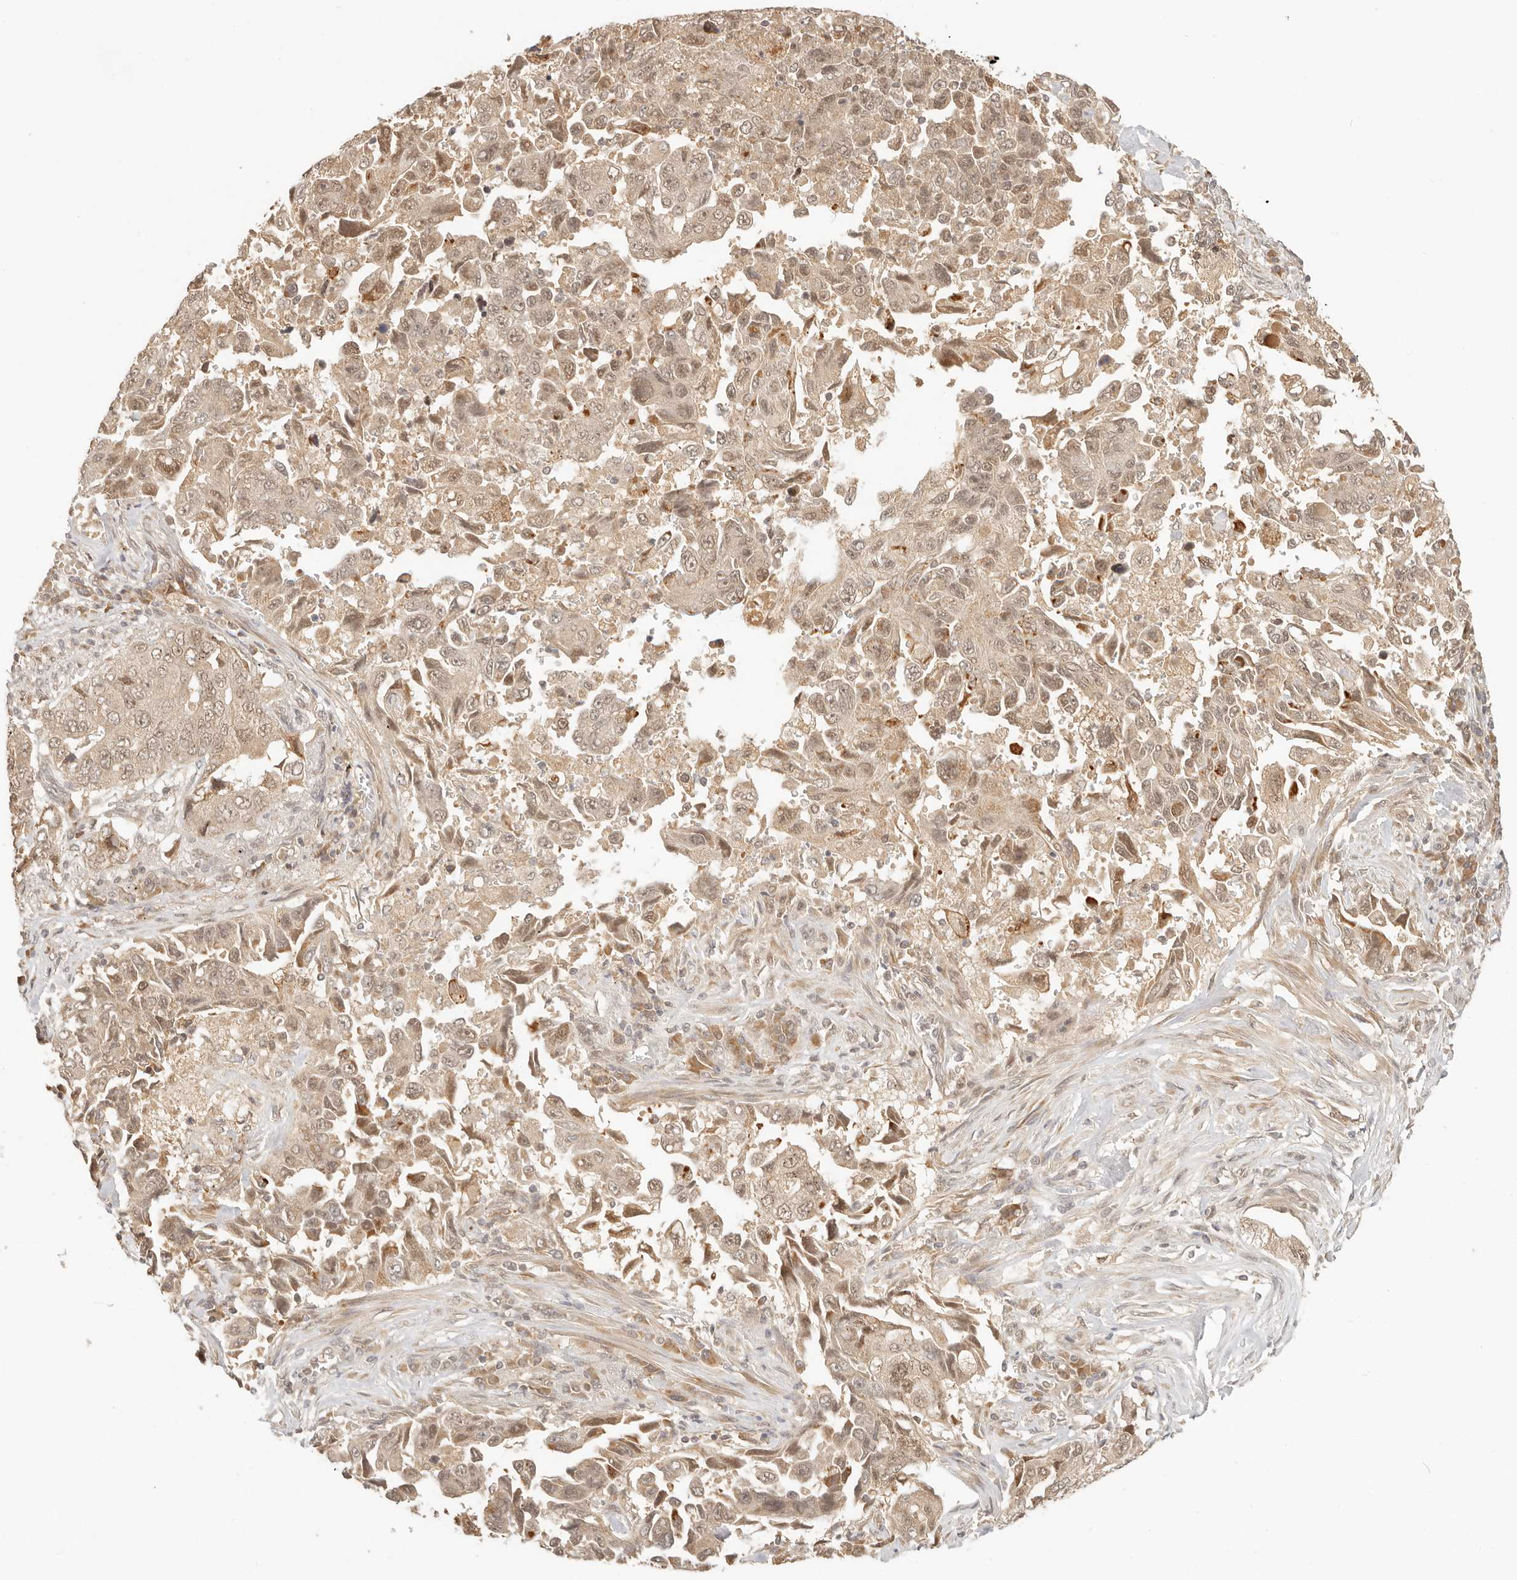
{"staining": {"intensity": "moderate", "quantity": ">75%", "location": "cytoplasmic/membranous,nuclear"}, "tissue": "lung cancer", "cell_type": "Tumor cells", "image_type": "cancer", "snomed": [{"axis": "morphology", "description": "Adenocarcinoma, NOS"}, {"axis": "topography", "description": "Lung"}], "caption": "Moderate cytoplasmic/membranous and nuclear staining for a protein is identified in approximately >75% of tumor cells of lung cancer (adenocarcinoma) using immunohistochemistry.", "gene": "INTS11", "patient": {"sex": "female", "age": 51}}